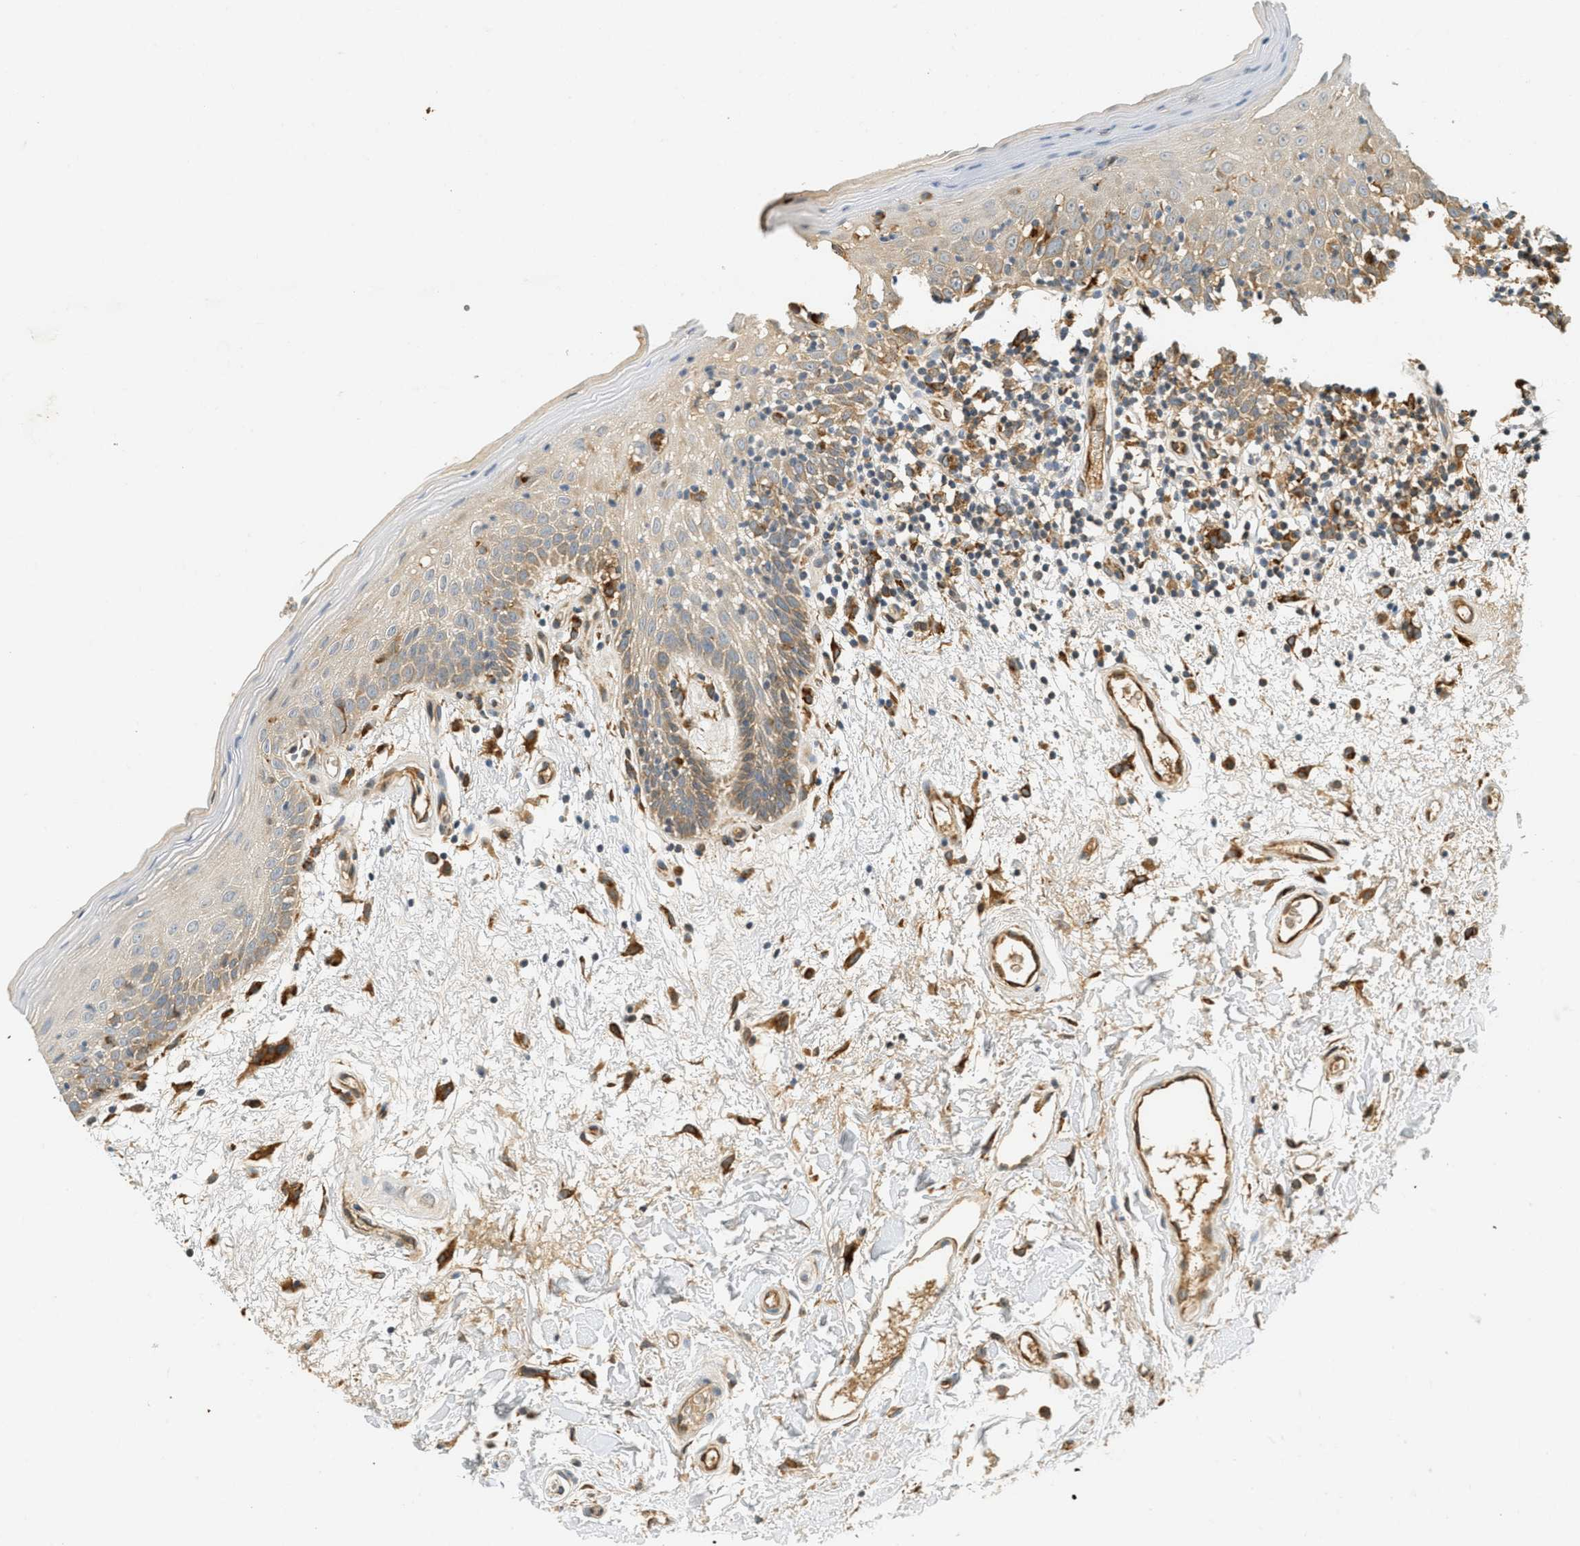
{"staining": {"intensity": "weak", "quantity": "25%-75%", "location": "cytoplasmic/membranous"}, "tissue": "oral mucosa", "cell_type": "Squamous epithelial cells", "image_type": "normal", "snomed": [{"axis": "morphology", "description": "Normal tissue, NOS"}, {"axis": "morphology", "description": "Squamous cell carcinoma, NOS"}, {"axis": "topography", "description": "Skeletal muscle"}, {"axis": "topography", "description": "Oral tissue"}, {"axis": "topography", "description": "Head-Neck"}], "caption": "A micrograph of oral mucosa stained for a protein displays weak cytoplasmic/membranous brown staining in squamous epithelial cells. Nuclei are stained in blue.", "gene": "PDK1", "patient": {"sex": "male", "age": 71}}